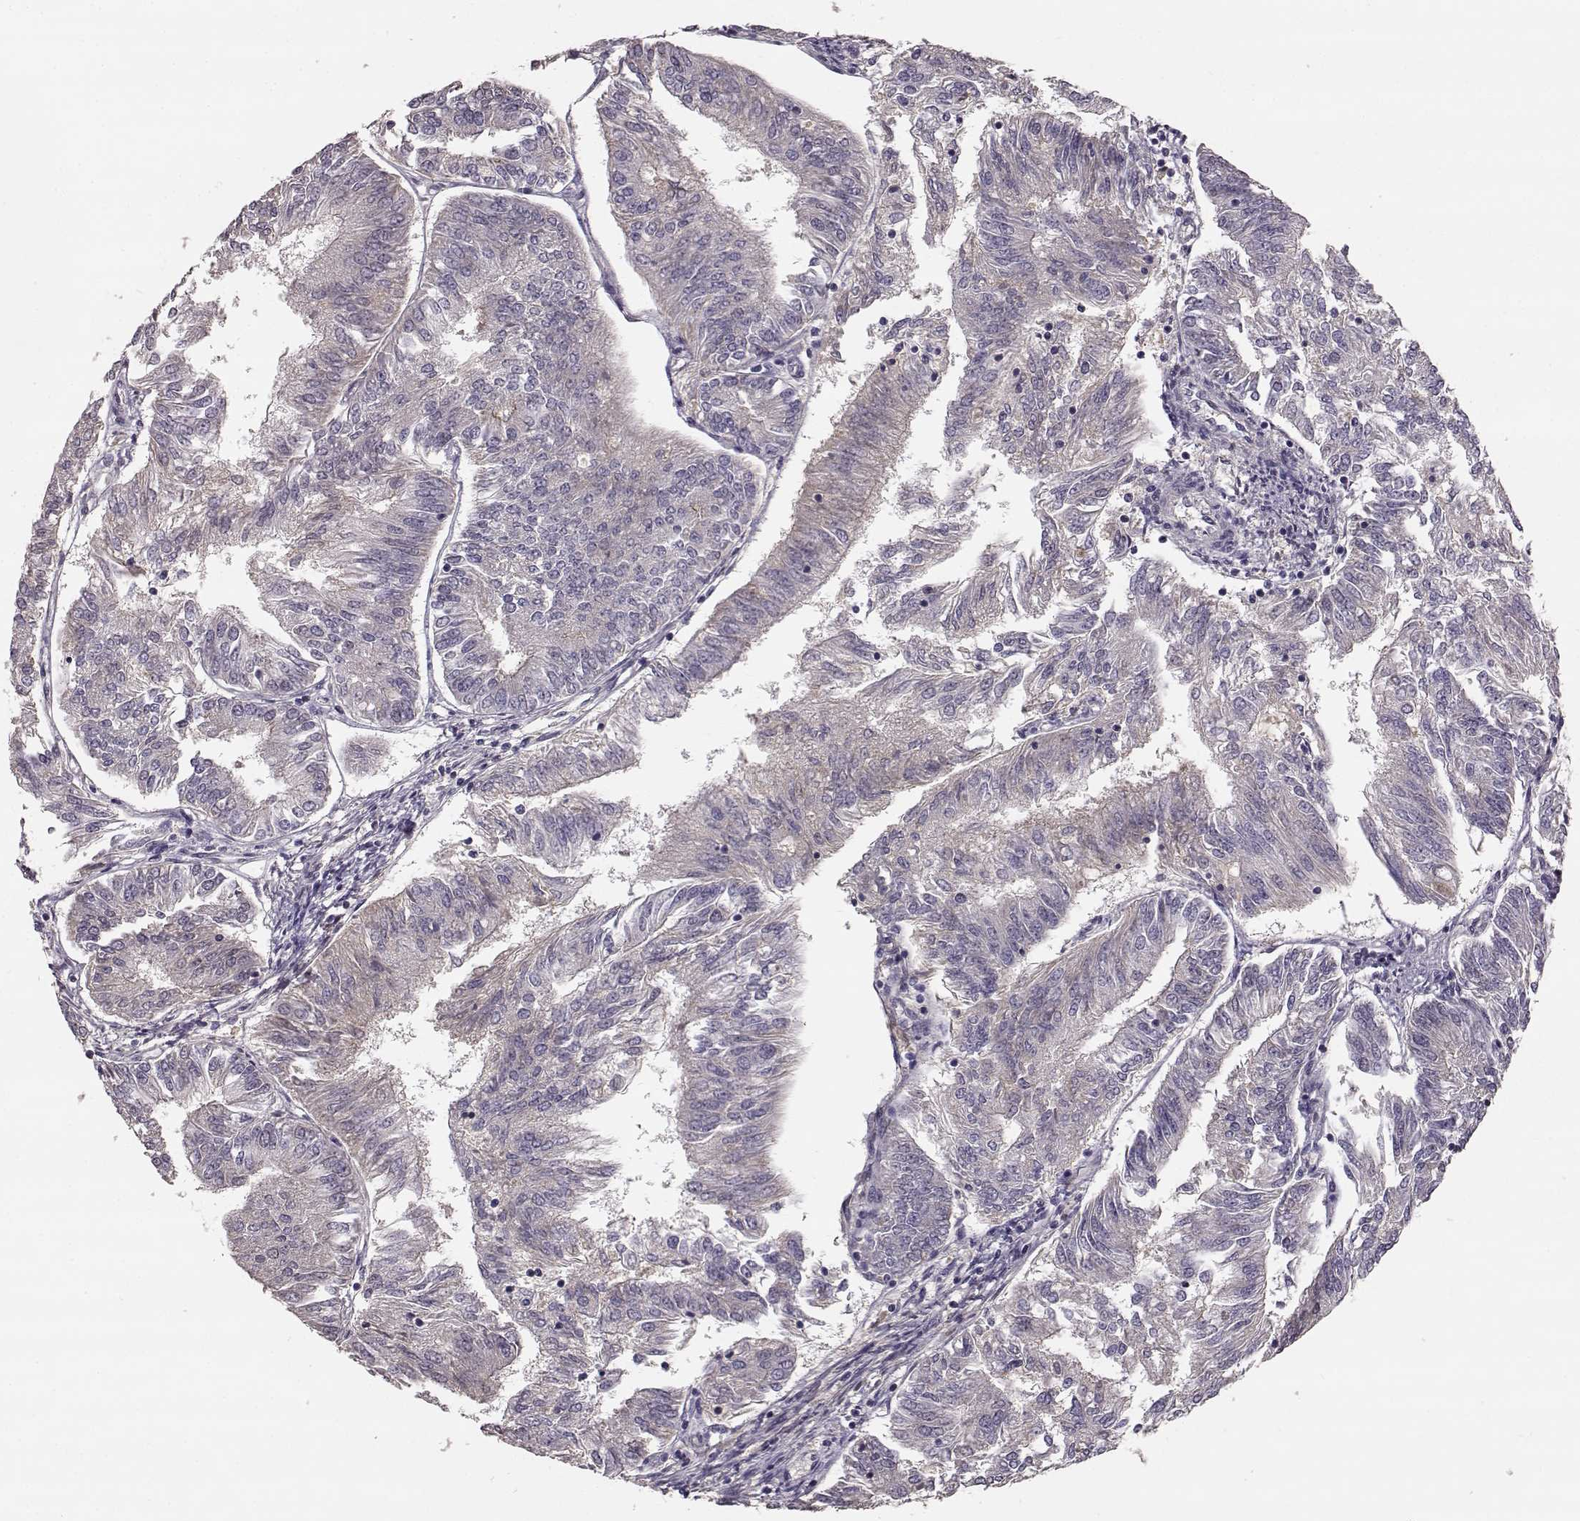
{"staining": {"intensity": "negative", "quantity": "none", "location": "none"}, "tissue": "endometrial cancer", "cell_type": "Tumor cells", "image_type": "cancer", "snomed": [{"axis": "morphology", "description": "Adenocarcinoma, NOS"}, {"axis": "topography", "description": "Endometrium"}], "caption": "Immunohistochemistry histopathology image of neoplastic tissue: adenocarcinoma (endometrial) stained with DAB (3,3'-diaminobenzidine) exhibits no significant protein positivity in tumor cells. The staining was performed using DAB (3,3'-diaminobenzidine) to visualize the protein expression in brown, while the nuclei were stained in blue with hematoxylin (Magnification: 20x).", "gene": "YJEFN3", "patient": {"sex": "female", "age": 58}}